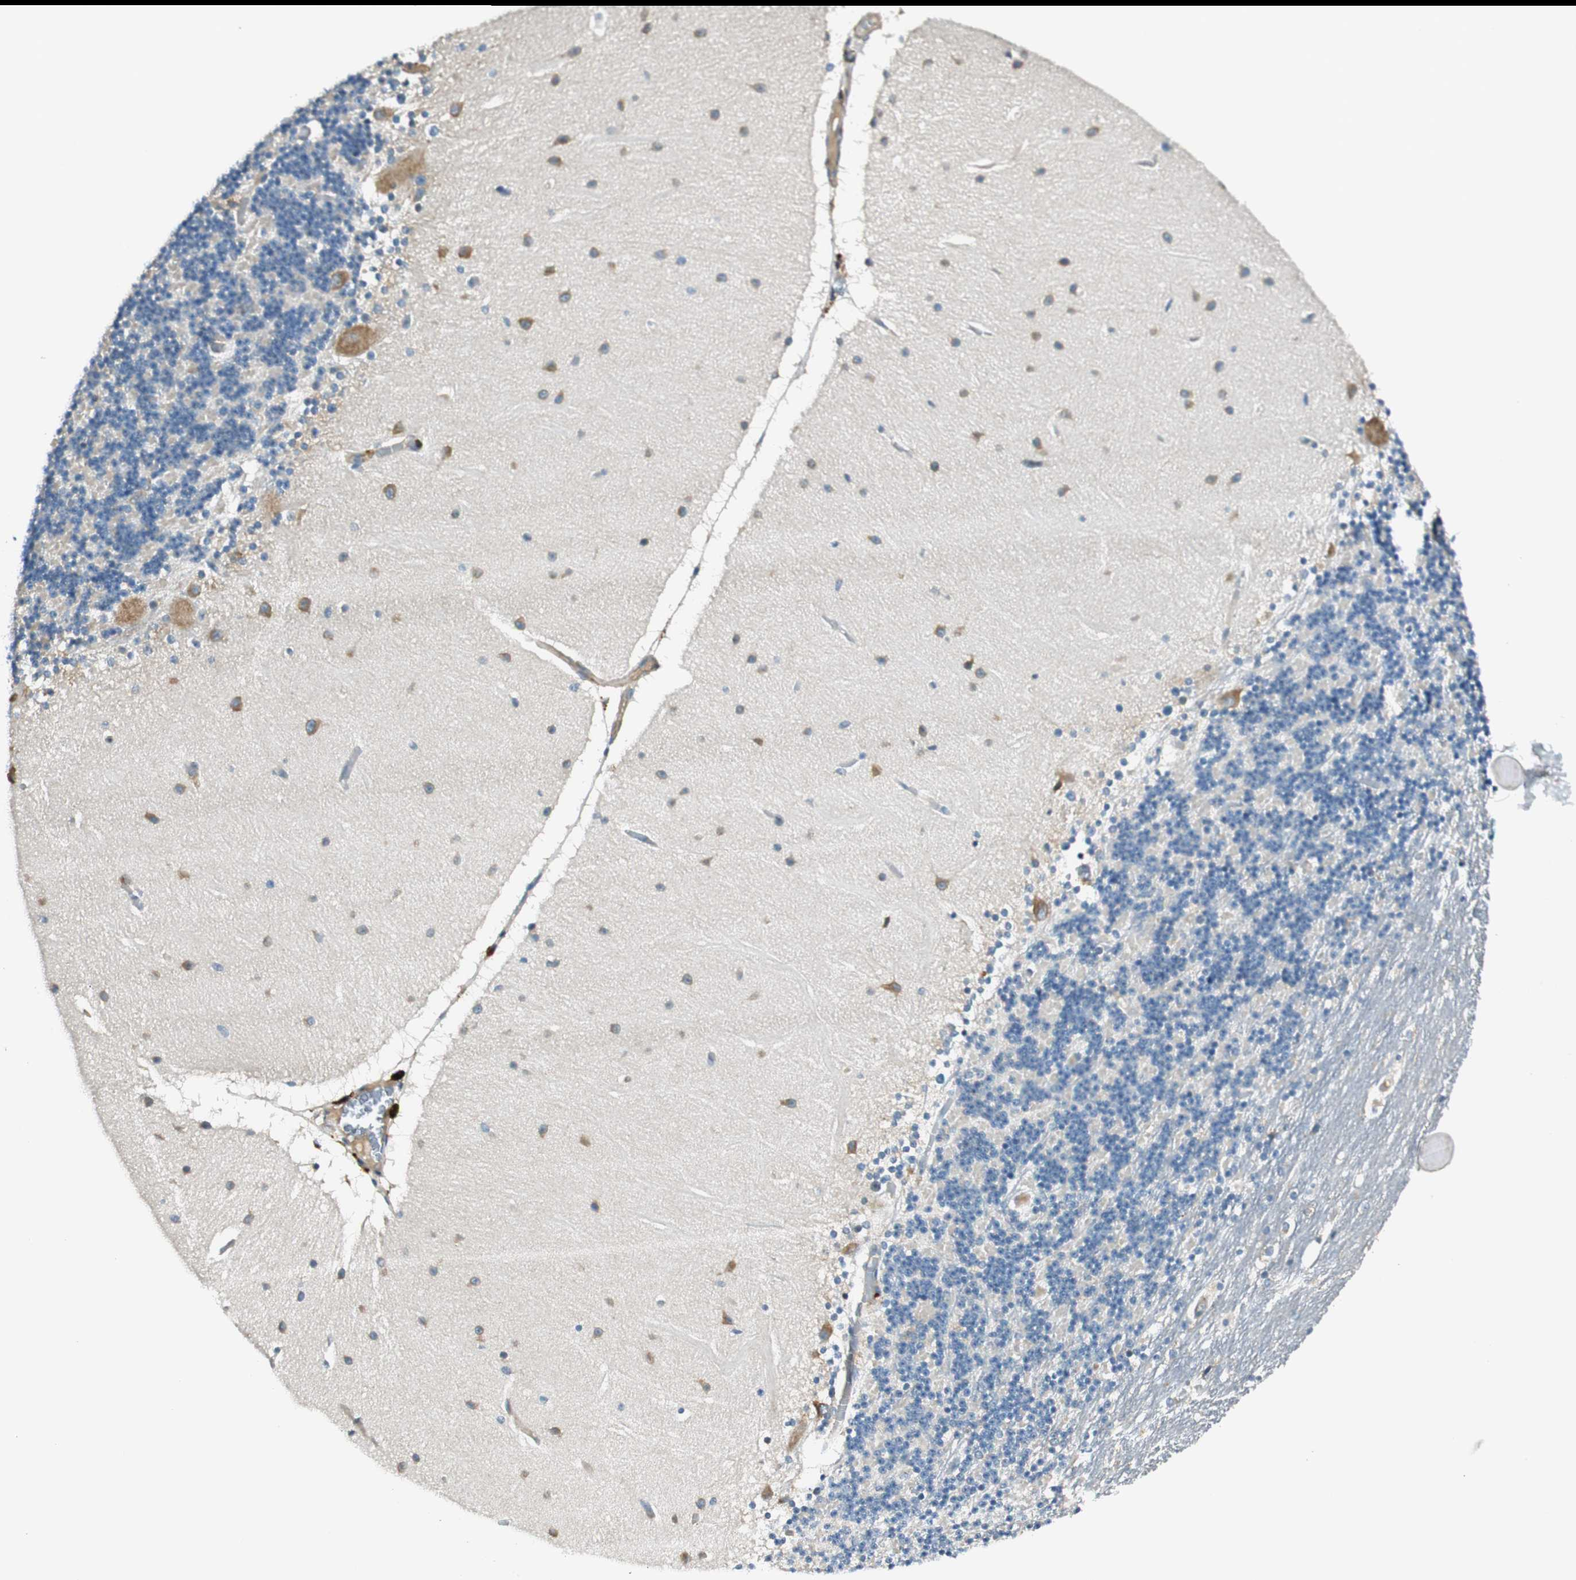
{"staining": {"intensity": "negative", "quantity": "none", "location": "none"}, "tissue": "cerebellum", "cell_type": "Cells in granular layer", "image_type": "normal", "snomed": [{"axis": "morphology", "description": "Normal tissue, NOS"}, {"axis": "topography", "description": "Cerebellum"}], "caption": "Cells in granular layer are negative for brown protein staining in normal cerebellum.", "gene": "PI4K2B", "patient": {"sex": "female", "age": 54}}